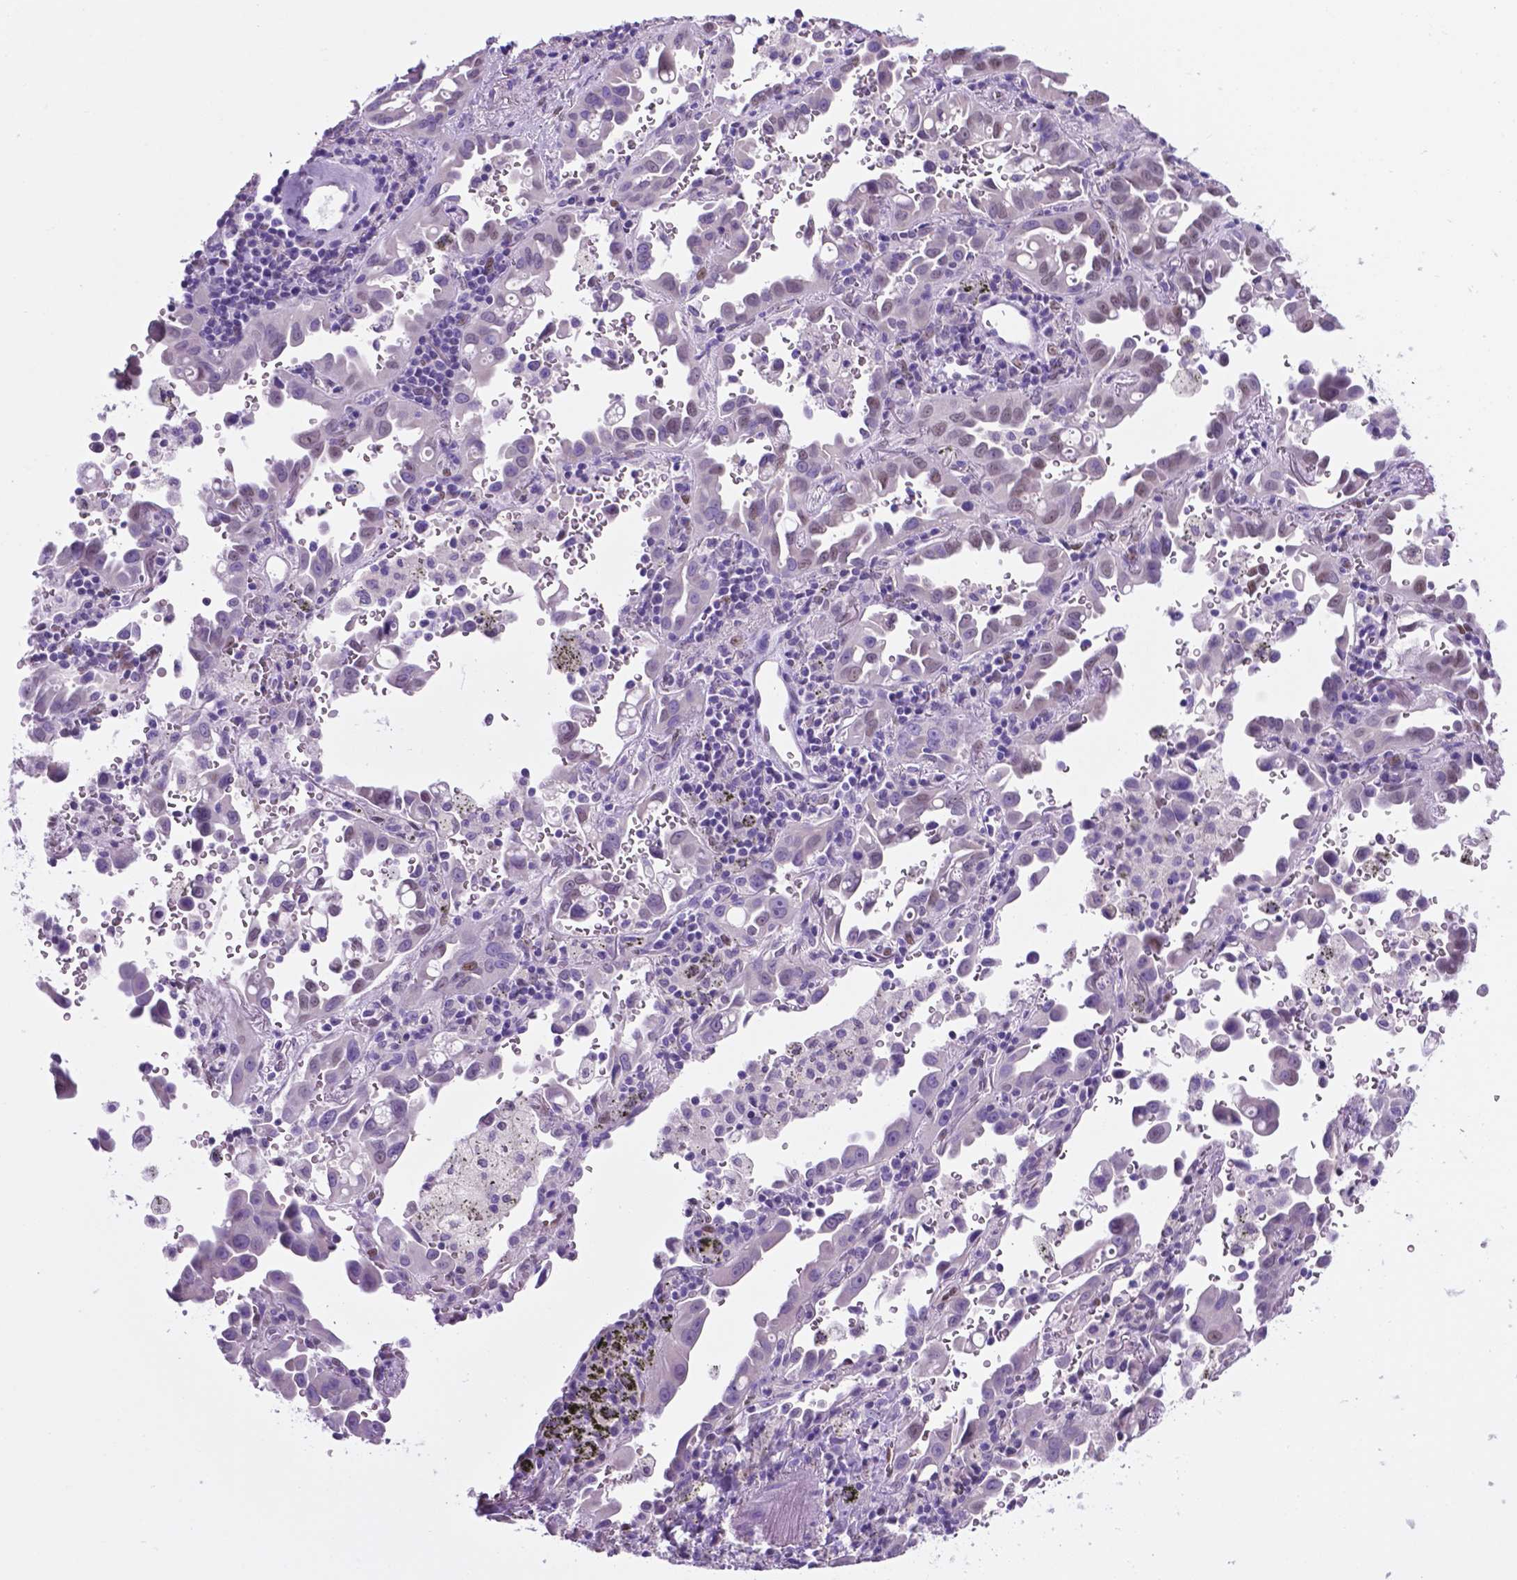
{"staining": {"intensity": "negative", "quantity": "none", "location": "none"}, "tissue": "lung cancer", "cell_type": "Tumor cells", "image_type": "cancer", "snomed": [{"axis": "morphology", "description": "Adenocarcinoma, NOS"}, {"axis": "topography", "description": "Lung"}], "caption": "Immunohistochemistry of lung cancer (adenocarcinoma) exhibits no positivity in tumor cells.", "gene": "TMEM210", "patient": {"sex": "male", "age": 68}}